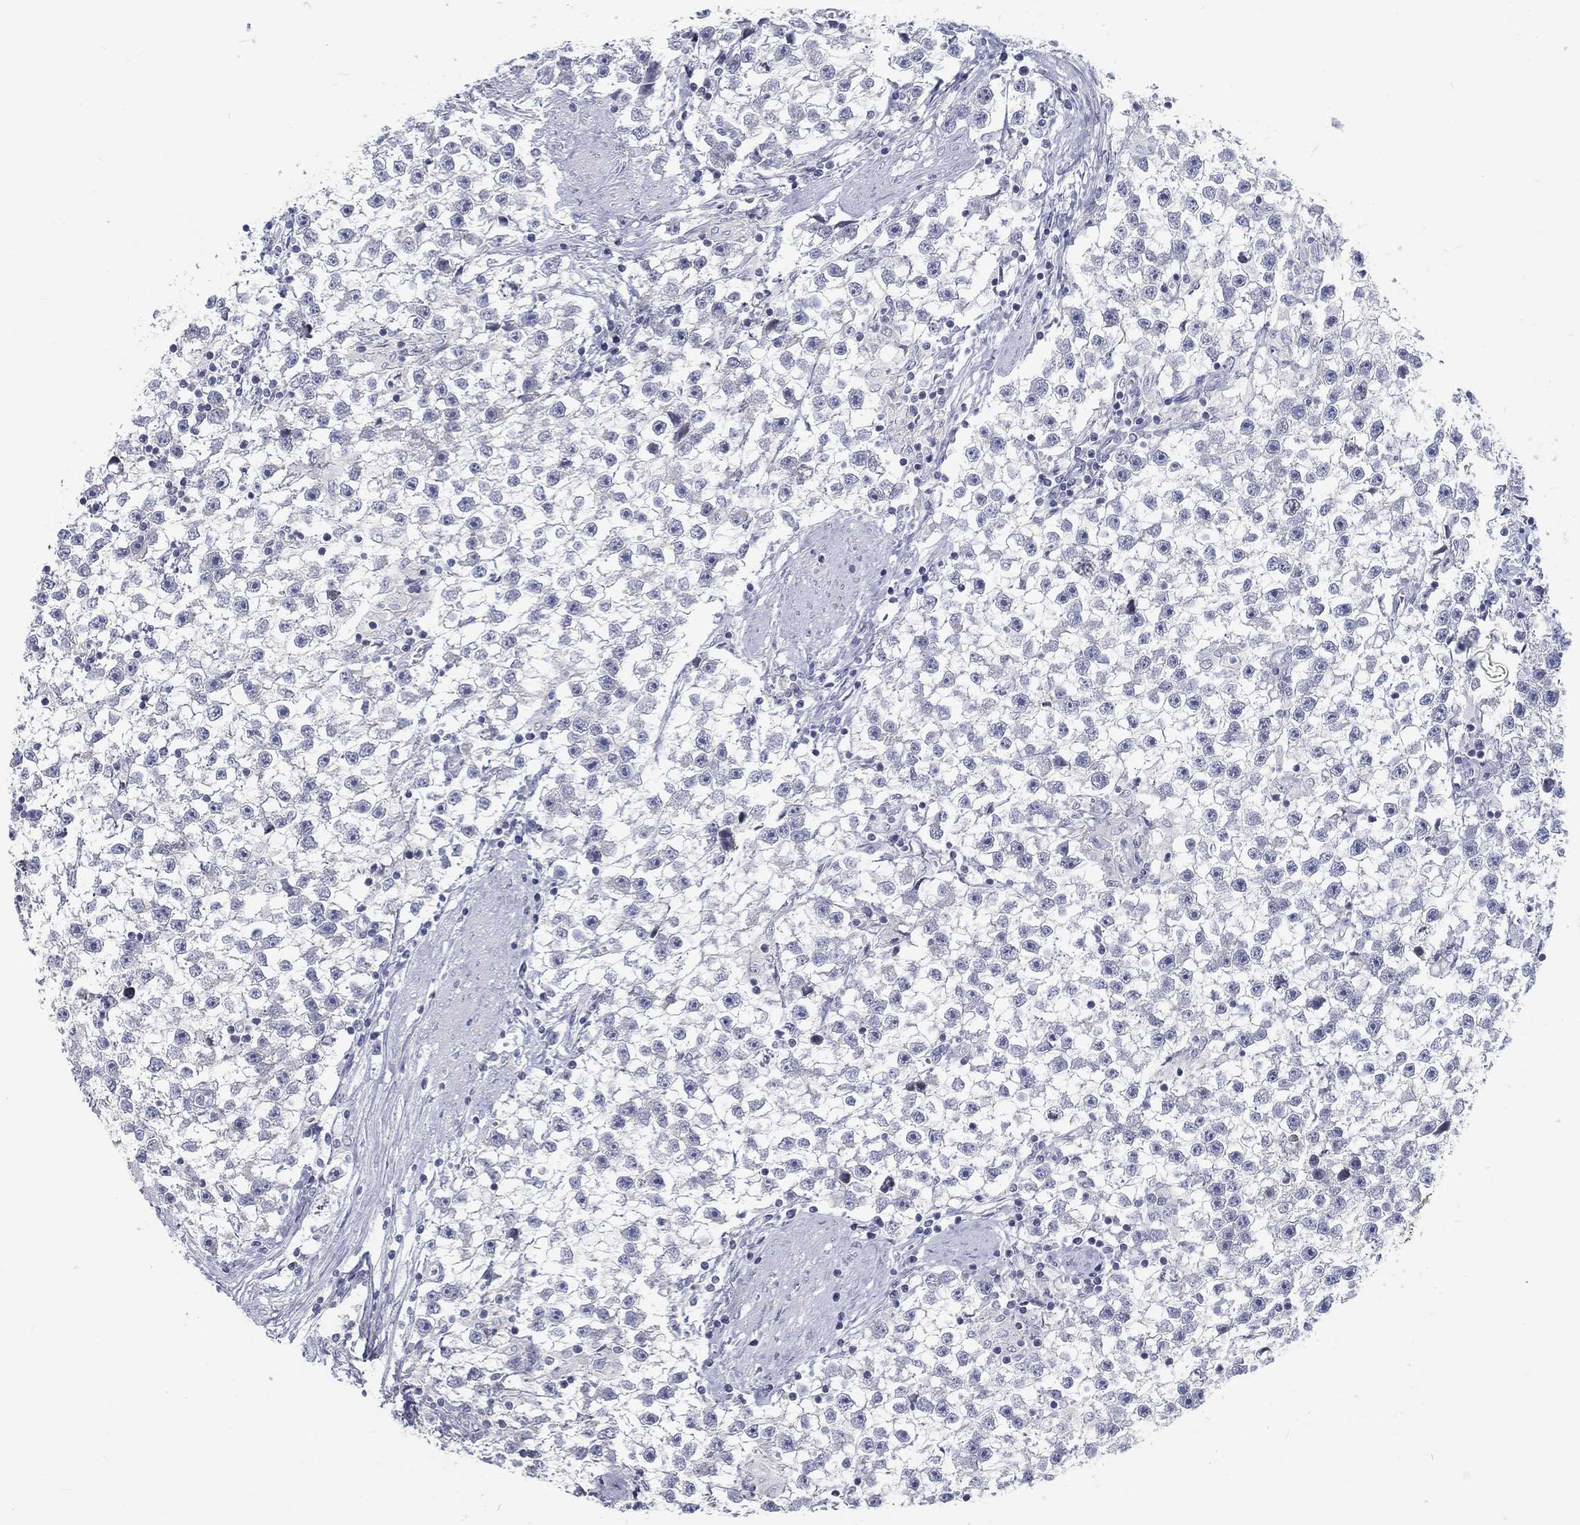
{"staining": {"intensity": "negative", "quantity": "none", "location": "none"}, "tissue": "testis cancer", "cell_type": "Tumor cells", "image_type": "cancer", "snomed": [{"axis": "morphology", "description": "Seminoma, NOS"}, {"axis": "topography", "description": "Testis"}], "caption": "The image reveals no staining of tumor cells in testis cancer (seminoma).", "gene": "ATP1A3", "patient": {"sex": "male", "age": 59}}